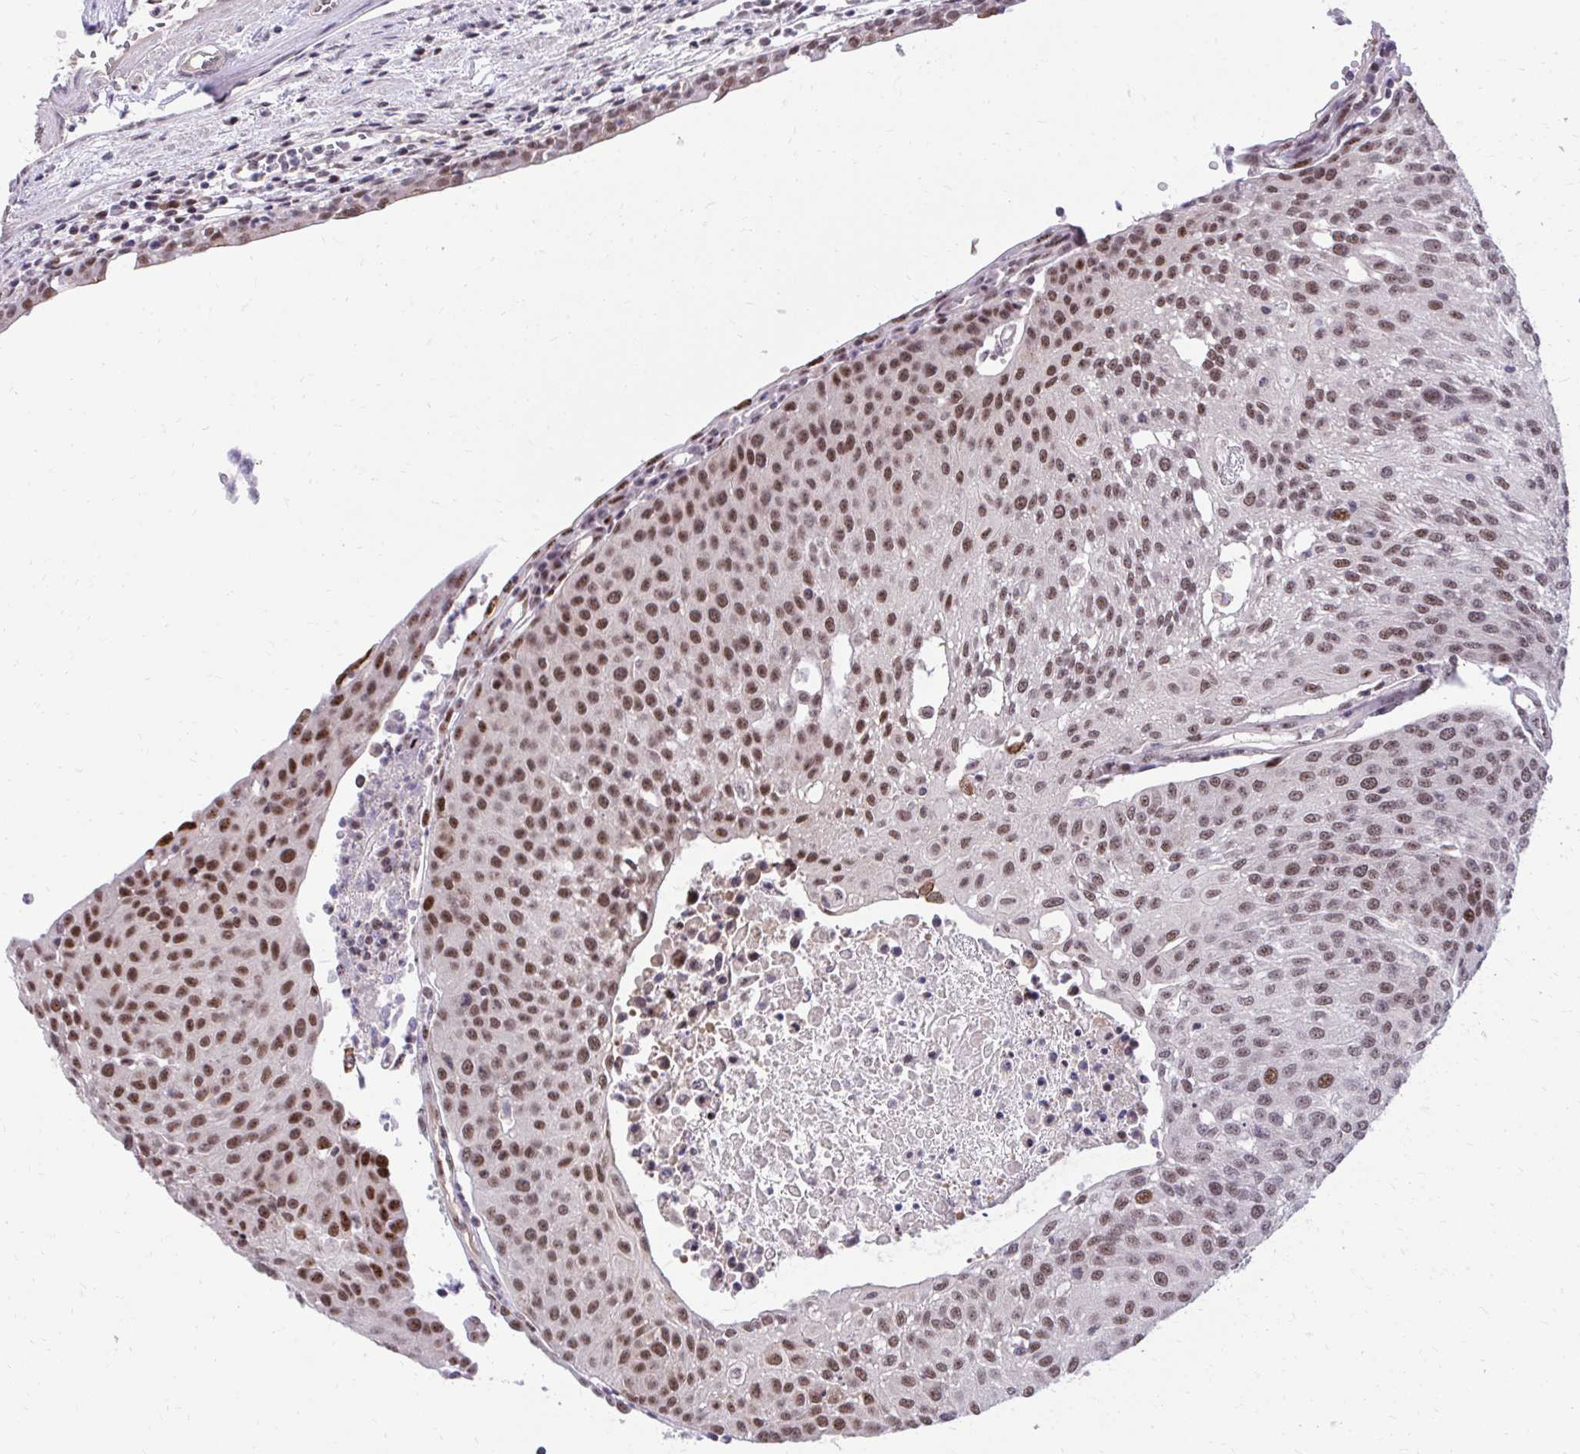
{"staining": {"intensity": "moderate", "quantity": ">75%", "location": "nuclear"}, "tissue": "urothelial cancer", "cell_type": "Tumor cells", "image_type": "cancer", "snomed": [{"axis": "morphology", "description": "Urothelial carcinoma, High grade"}, {"axis": "topography", "description": "Urinary bladder"}], "caption": "Protein expression analysis of human high-grade urothelial carcinoma reveals moderate nuclear staining in approximately >75% of tumor cells. (DAB (3,3'-diaminobenzidine) IHC with brightfield microscopy, high magnification).", "gene": "HOXA4", "patient": {"sex": "female", "age": 85}}